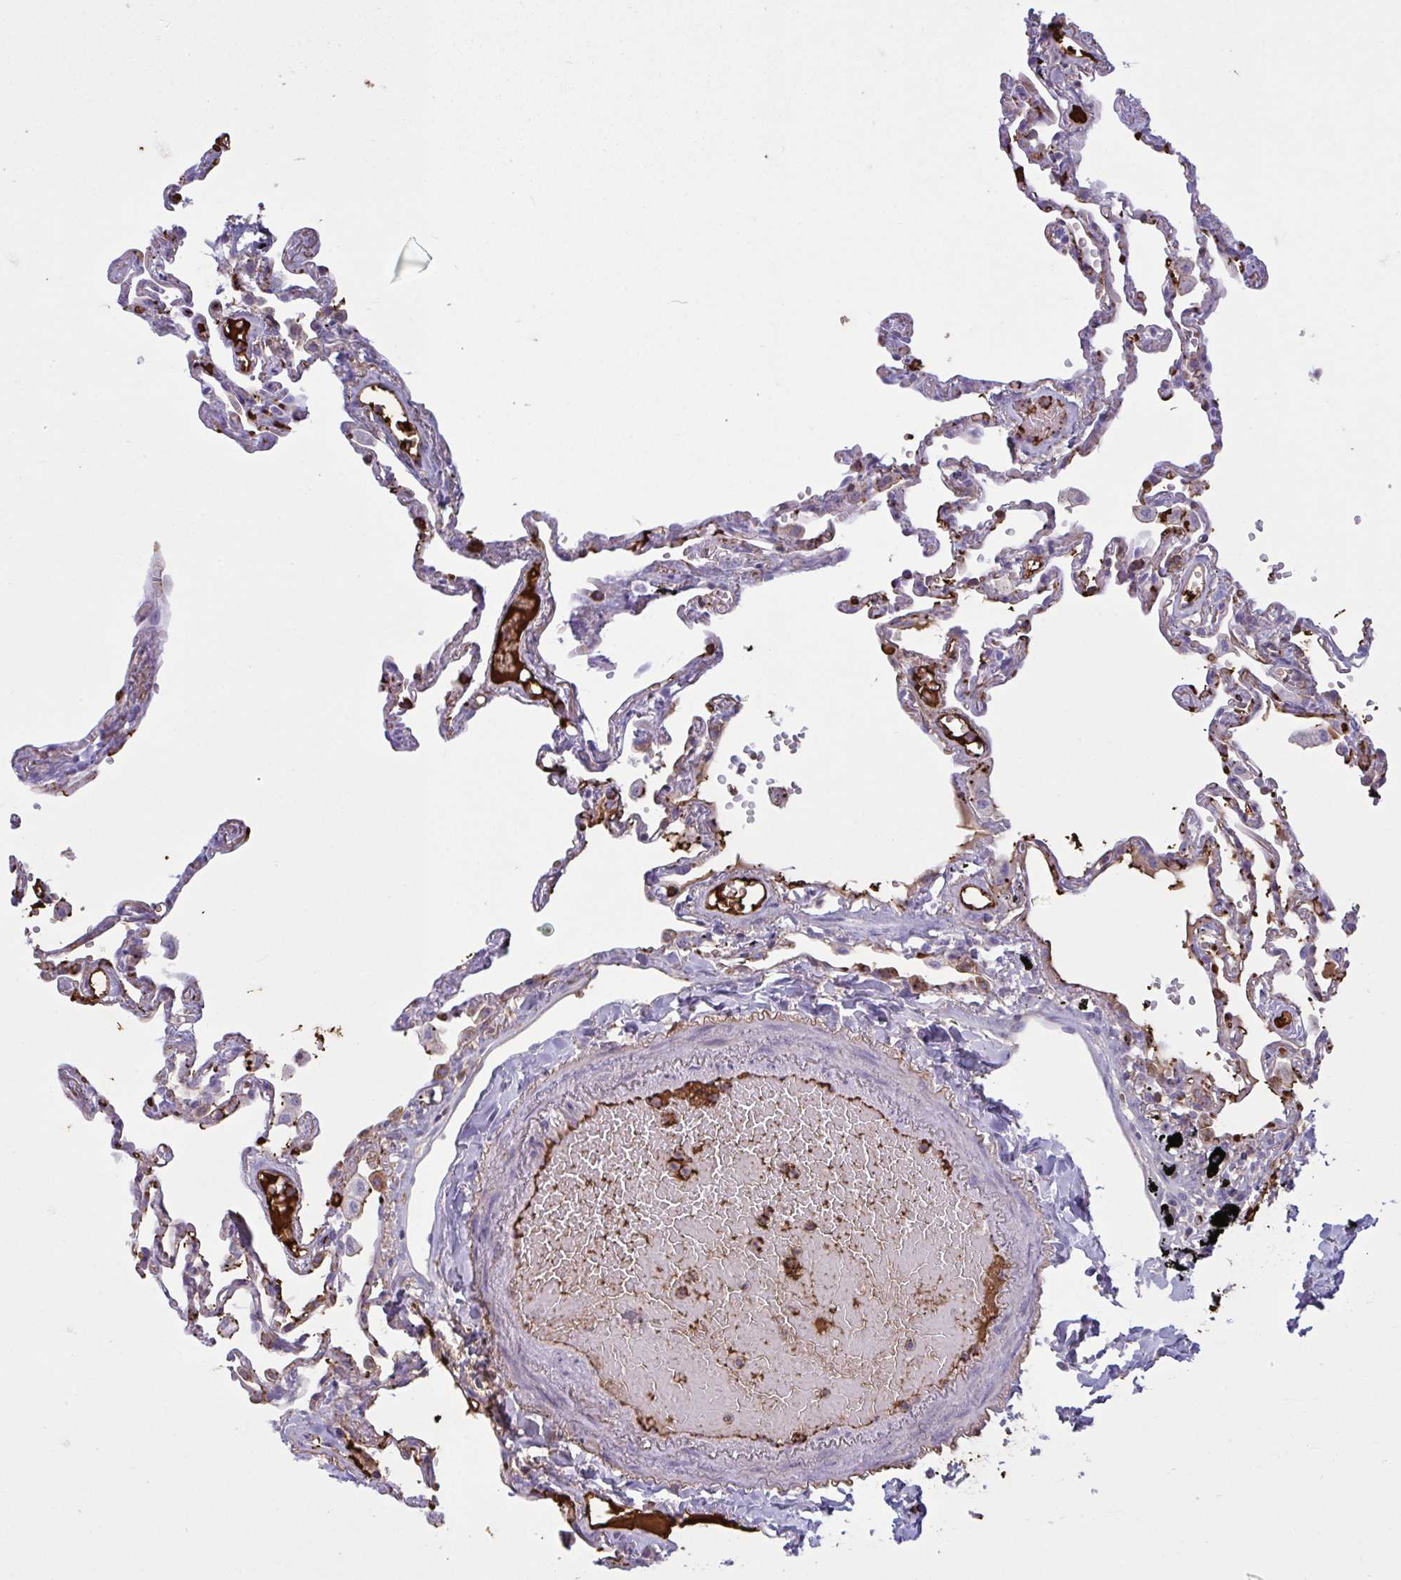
{"staining": {"intensity": "moderate", "quantity": "<25%", "location": "cytoplasmic/membranous"}, "tissue": "lung", "cell_type": "Alveolar cells", "image_type": "normal", "snomed": [{"axis": "morphology", "description": "Normal tissue, NOS"}, {"axis": "topography", "description": "Lung"}], "caption": "An image showing moderate cytoplasmic/membranous staining in about <25% of alveolar cells in unremarkable lung, as visualized by brown immunohistochemical staining.", "gene": "IL1R1", "patient": {"sex": "female", "age": 67}}